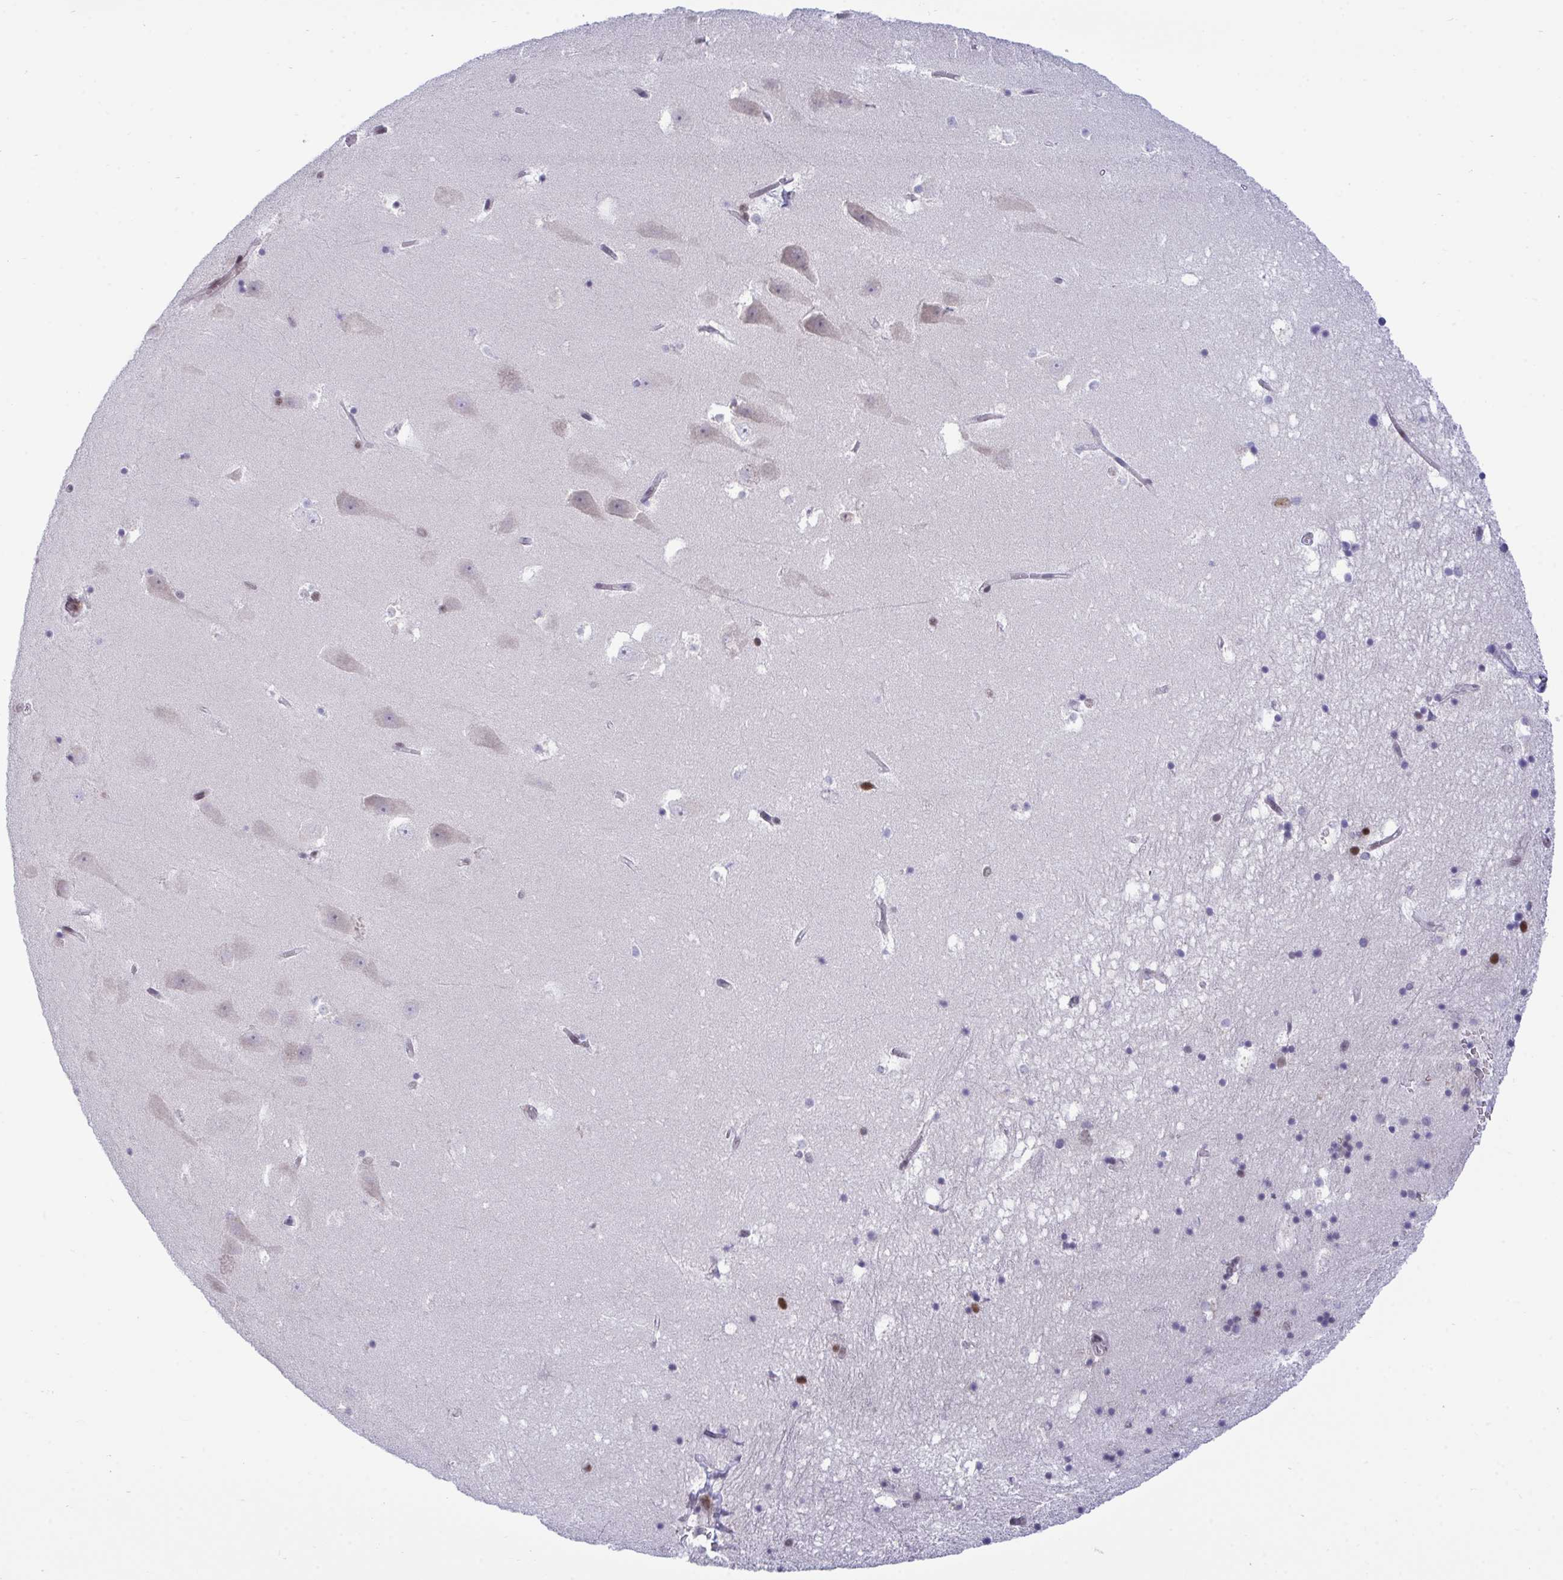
{"staining": {"intensity": "weak", "quantity": "<25%", "location": "nuclear"}, "tissue": "hippocampus", "cell_type": "Glial cells", "image_type": "normal", "snomed": [{"axis": "morphology", "description": "Normal tissue, NOS"}, {"axis": "topography", "description": "Hippocampus"}], "caption": "Immunohistochemistry (IHC) of benign hippocampus displays no expression in glial cells. (DAB immunohistochemistry, high magnification).", "gene": "WBP11", "patient": {"sex": "male", "age": 58}}